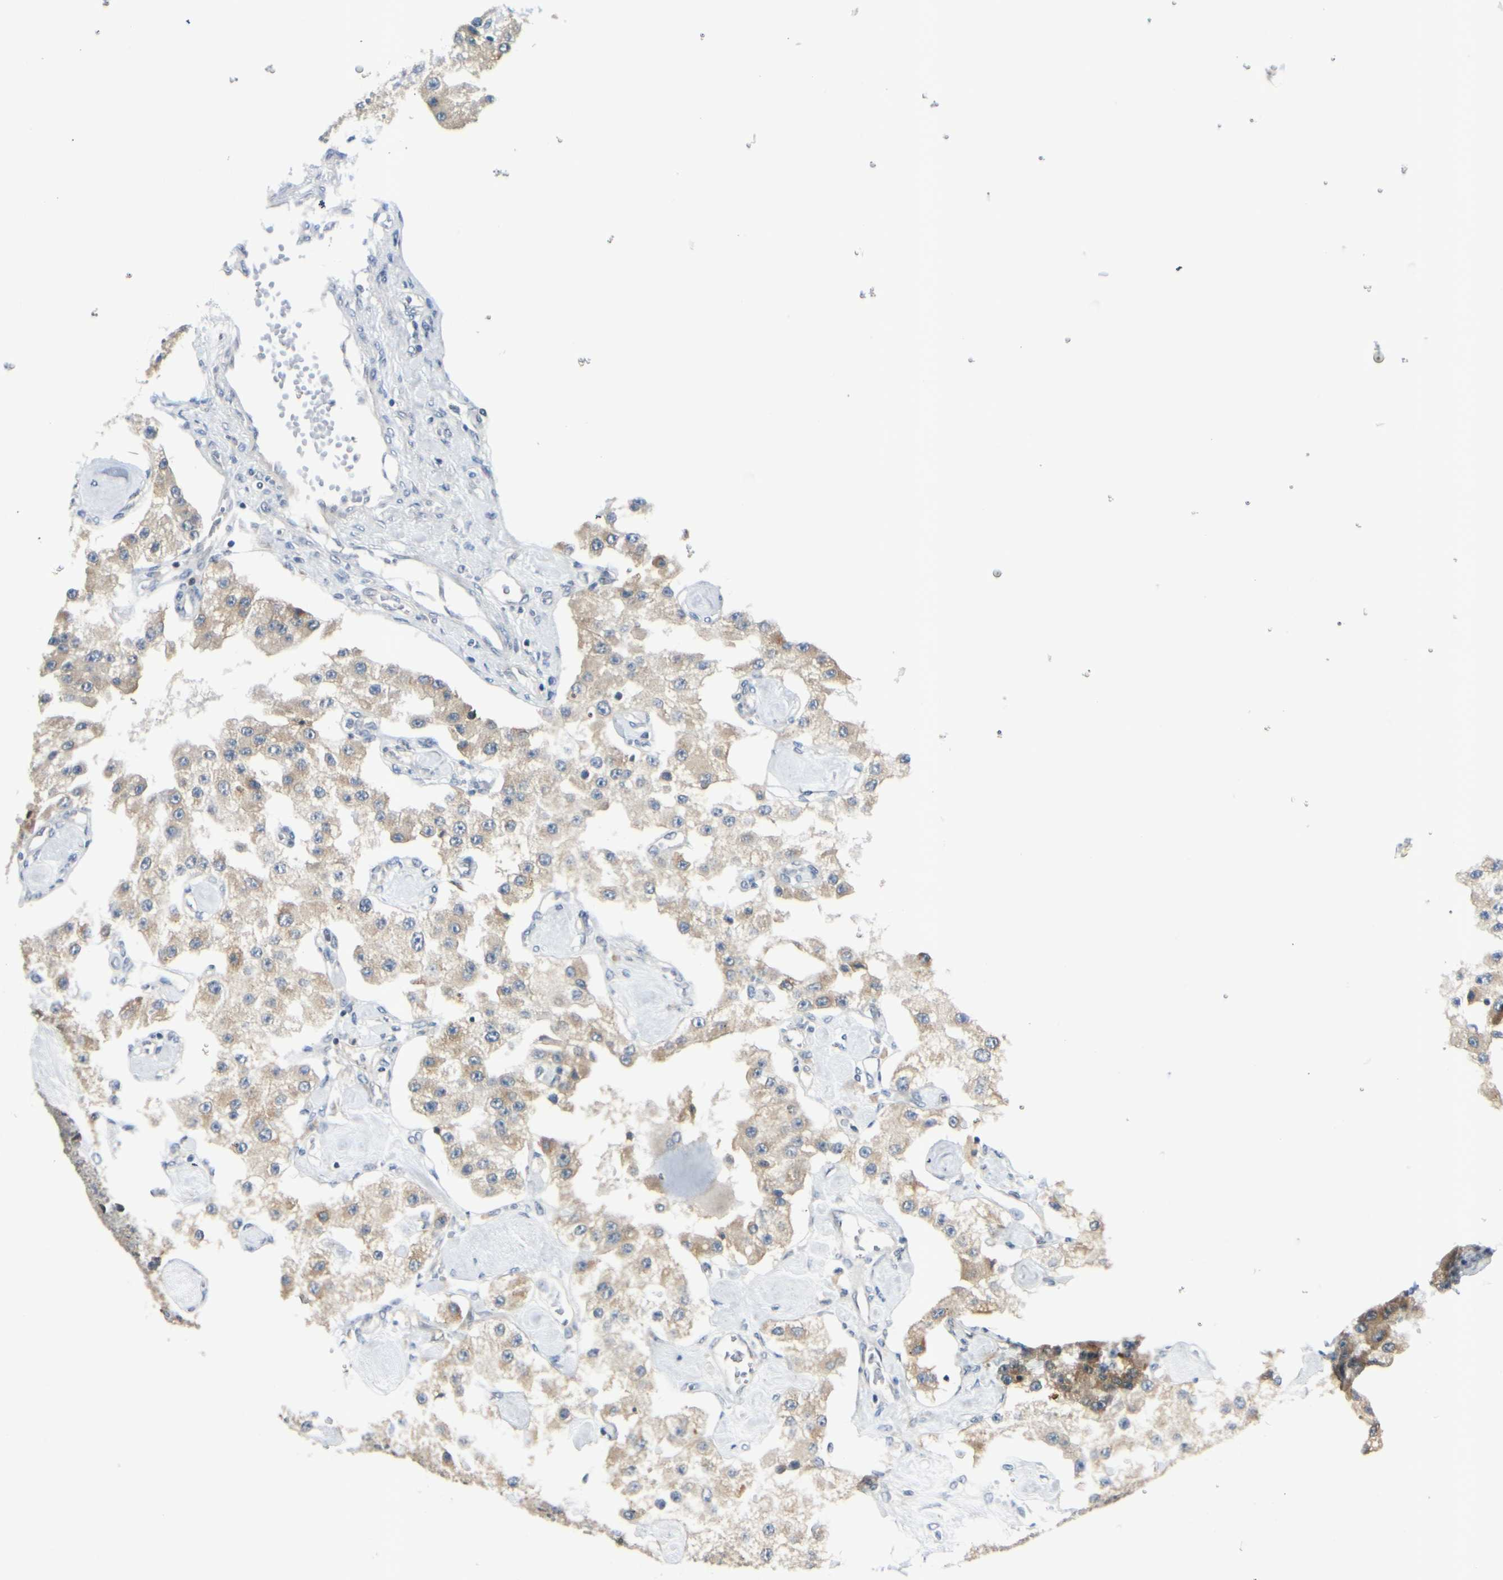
{"staining": {"intensity": "weak", "quantity": ">75%", "location": "cytoplasmic/membranous"}, "tissue": "carcinoid", "cell_type": "Tumor cells", "image_type": "cancer", "snomed": [{"axis": "morphology", "description": "Carcinoid, malignant, NOS"}, {"axis": "topography", "description": "Pancreas"}], "caption": "Immunohistochemistry image of human carcinoid (malignant) stained for a protein (brown), which reveals low levels of weak cytoplasmic/membranous staining in about >75% of tumor cells.", "gene": "BNIP1", "patient": {"sex": "male", "age": 41}}